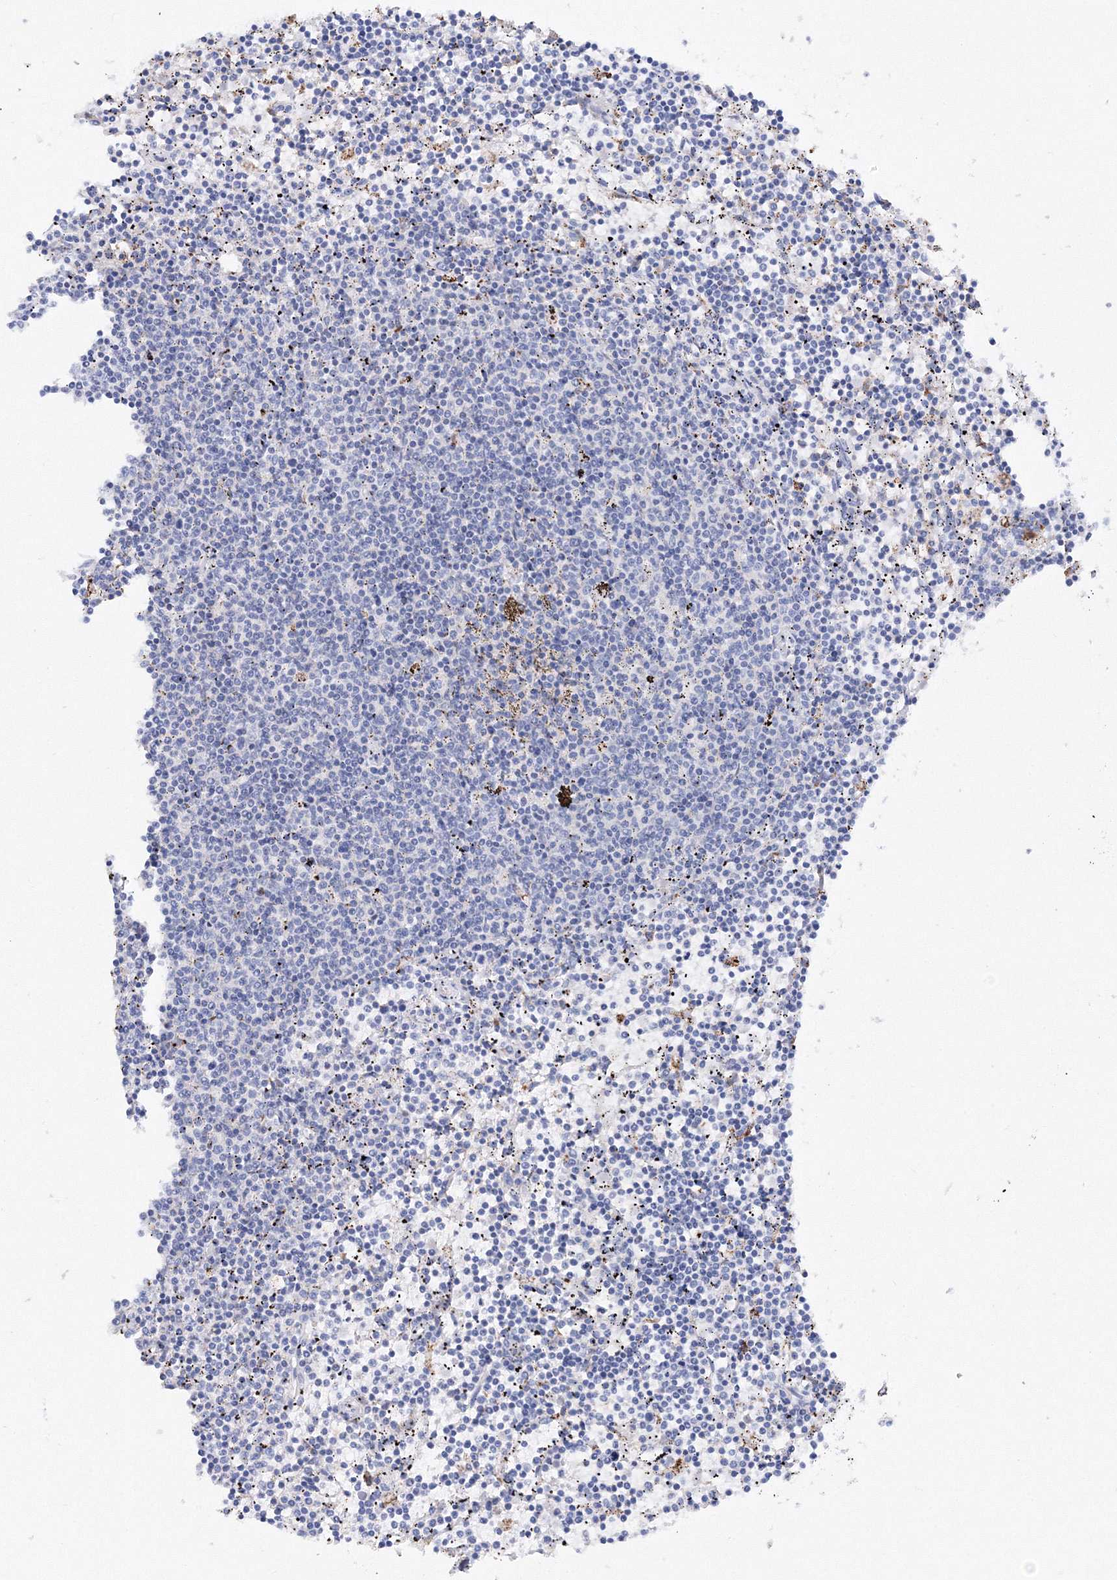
{"staining": {"intensity": "negative", "quantity": "none", "location": "none"}, "tissue": "lymphoma", "cell_type": "Tumor cells", "image_type": "cancer", "snomed": [{"axis": "morphology", "description": "Malignant lymphoma, non-Hodgkin's type, Low grade"}, {"axis": "topography", "description": "Spleen"}], "caption": "Tumor cells show no significant staining in low-grade malignant lymphoma, non-Hodgkin's type. (DAB immunohistochemistry (IHC) with hematoxylin counter stain).", "gene": "MERTK", "patient": {"sex": "female", "age": 50}}